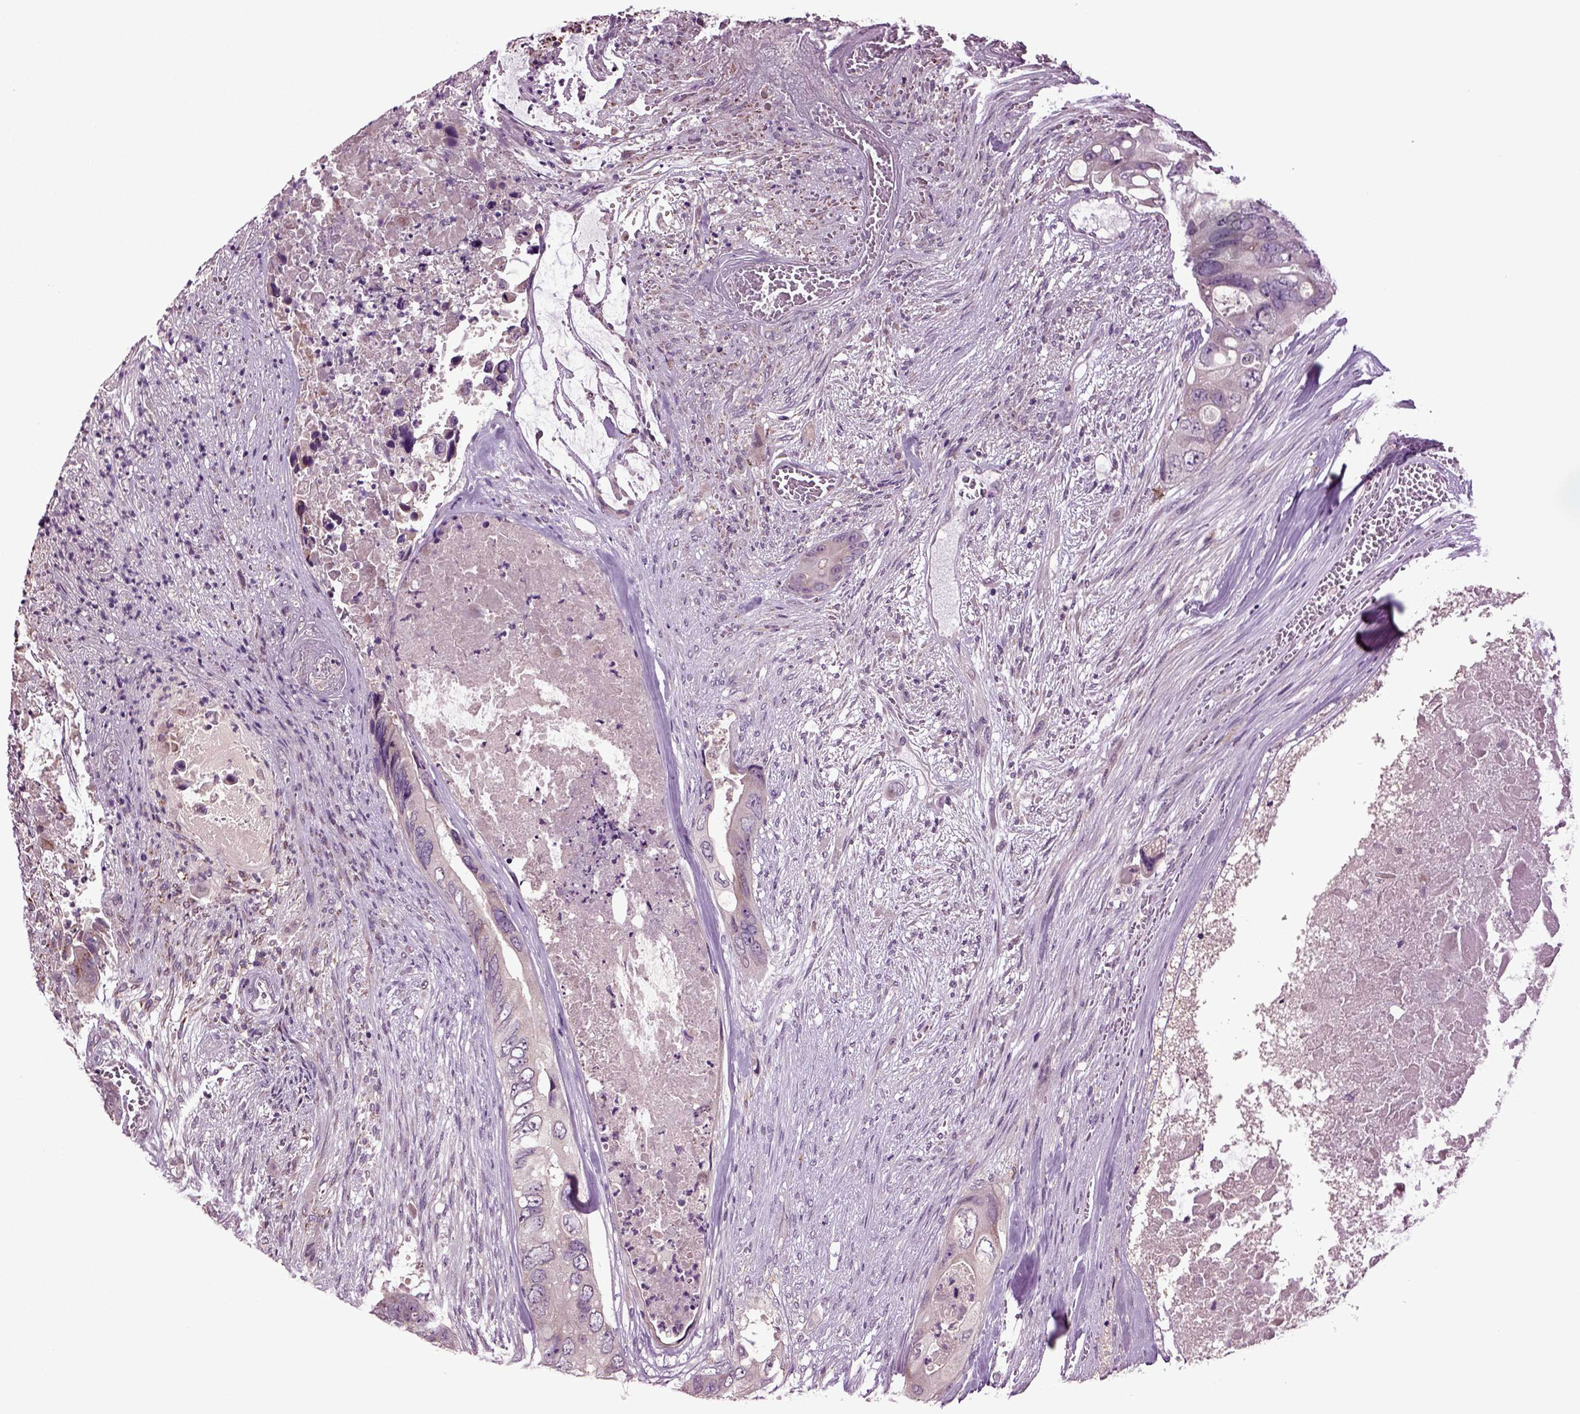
{"staining": {"intensity": "negative", "quantity": "none", "location": "none"}, "tissue": "colorectal cancer", "cell_type": "Tumor cells", "image_type": "cancer", "snomed": [{"axis": "morphology", "description": "Adenocarcinoma, NOS"}, {"axis": "topography", "description": "Rectum"}], "caption": "DAB immunohistochemical staining of adenocarcinoma (colorectal) demonstrates no significant staining in tumor cells.", "gene": "SLC17A6", "patient": {"sex": "male", "age": 63}}